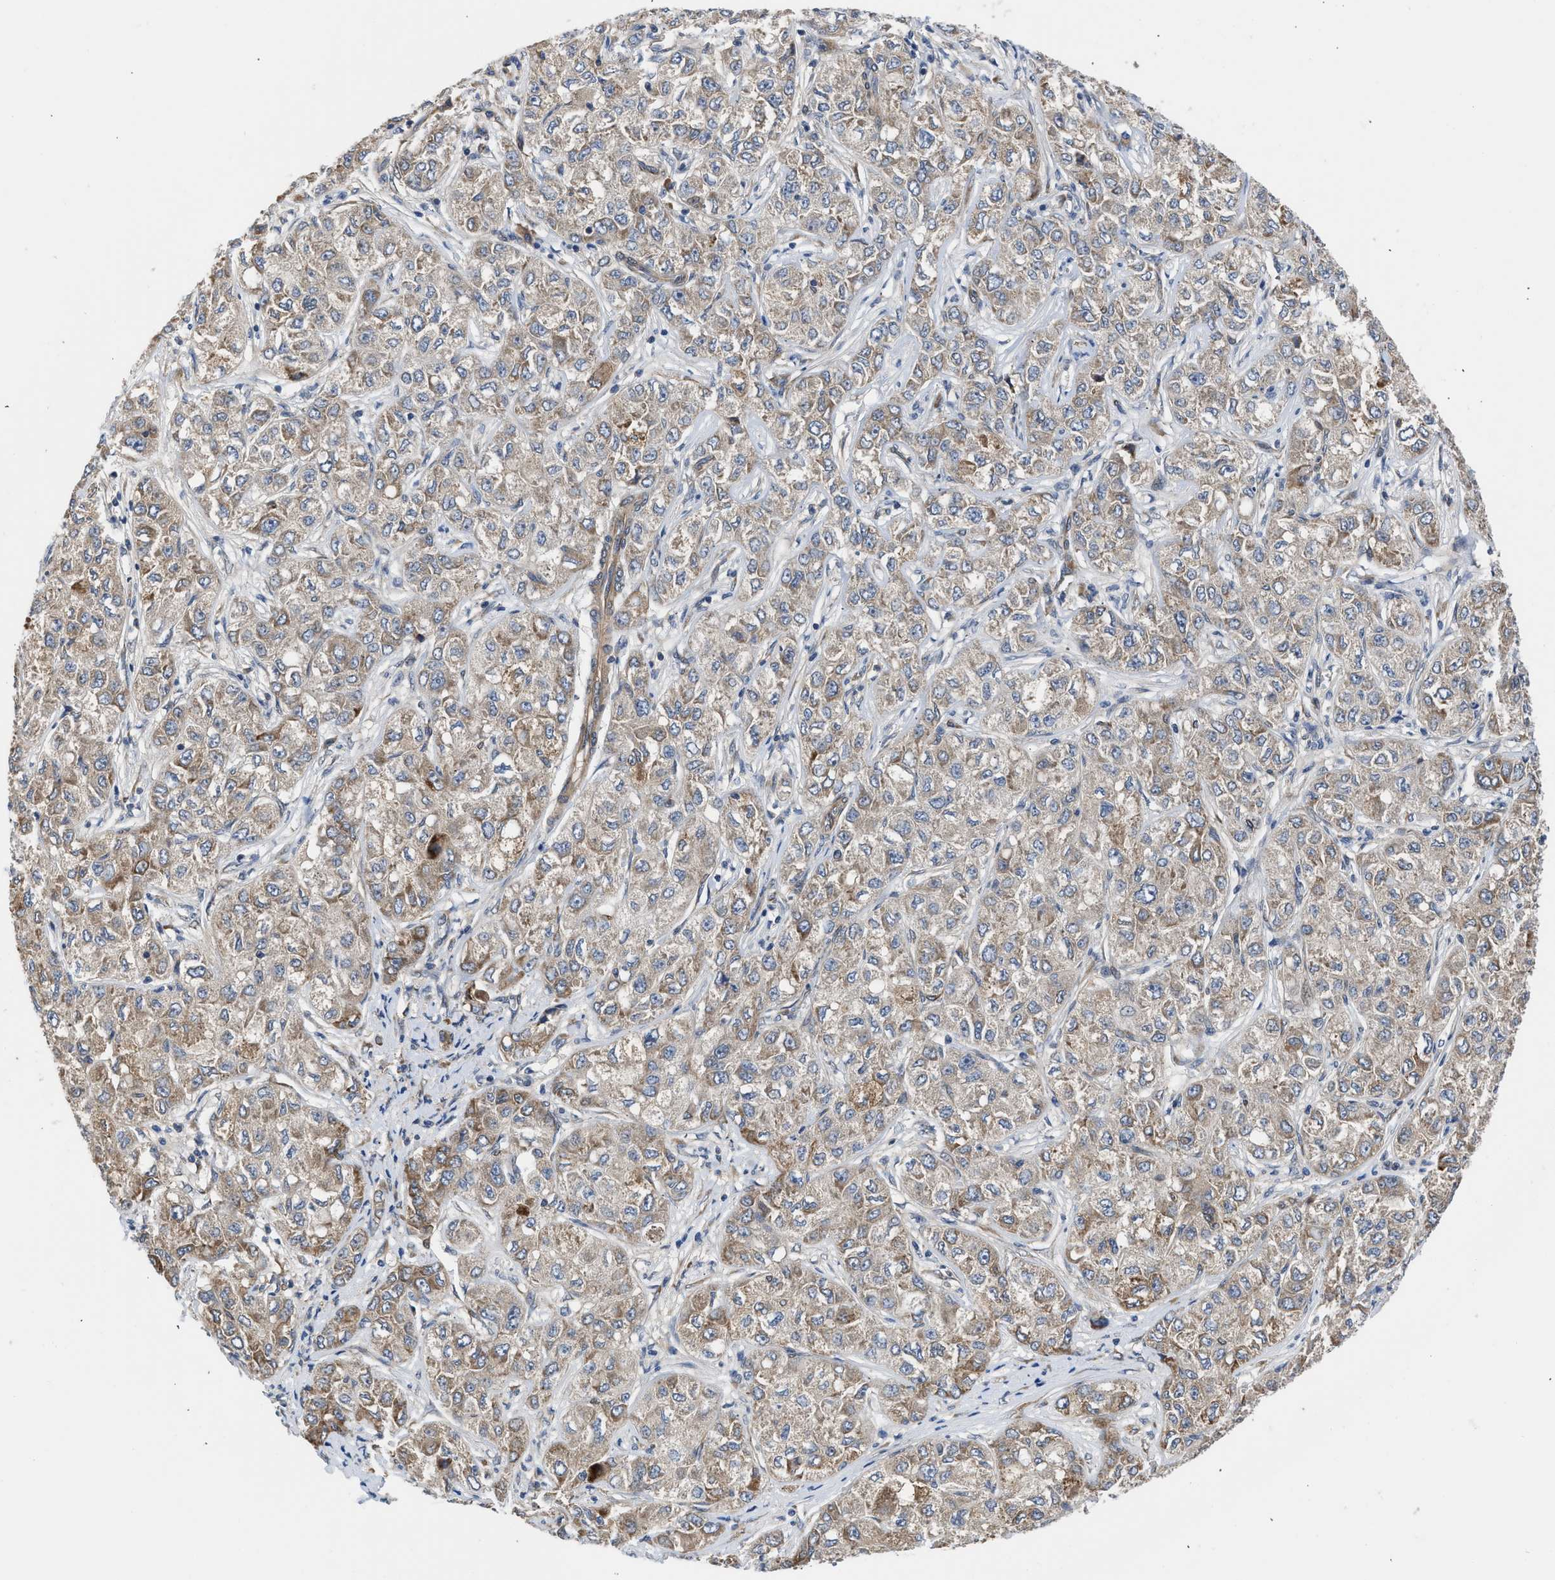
{"staining": {"intensity": "moderate", "quantity": "25%-75%", "location": "cytoplasmic/membranous"}, "tissue": "liver cancer", "cell_type": "Tumor cells", "image_type": "cancer", "snomed": [{"axis": "morphology", "description": "Carcinoma, Hepatocellular, NOS"}, {"axis": "topography", "description": "Liver"}], "caption": "Human liver hepatocellular carcinoma stained for a protein (brown) exhibits moderate cytoplasmic/membranous positive expression in about 25%-75% of tumor cells.", "gene": "POLG2", "patient": {"sex": "male", "age": 80}}